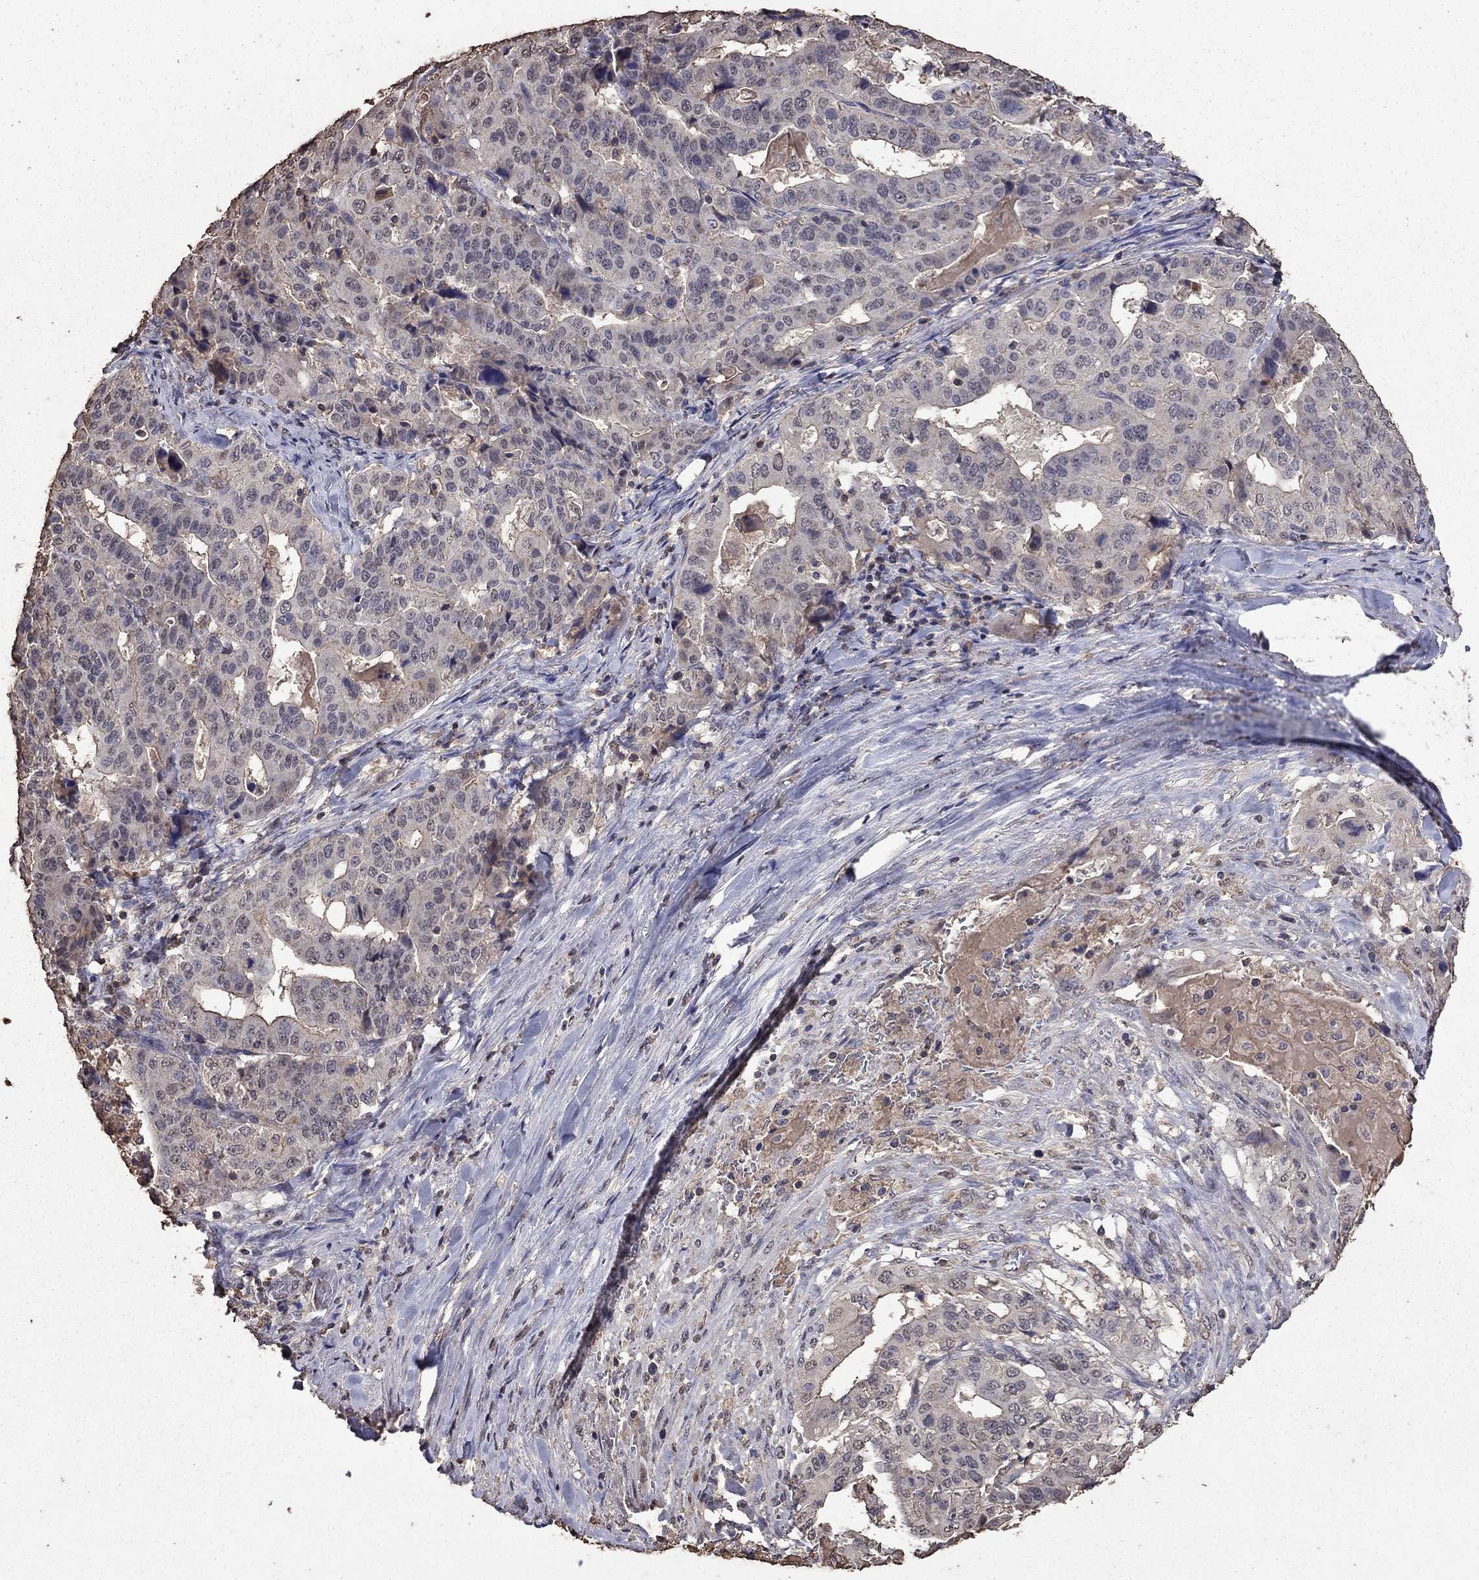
{"staining": {"intensity": "negative", "quantity": "none", "location": "none"}, "tissue": "stomach cancer", "cell_type": "Tumor cells", "image_type": "cancer", "snomed": [{"axis": "morphology", "description": "Adenocarcinoma, NOS"}, {"axis": "topography", "description": "Stomach"}], "caption": "IHC histopathology image of stomach cancer stained for a protein (brown), which reveals no positivity in tumor cells.", "gene": "SERPINA5", "patient": {"sex": "male", "age": 48}}